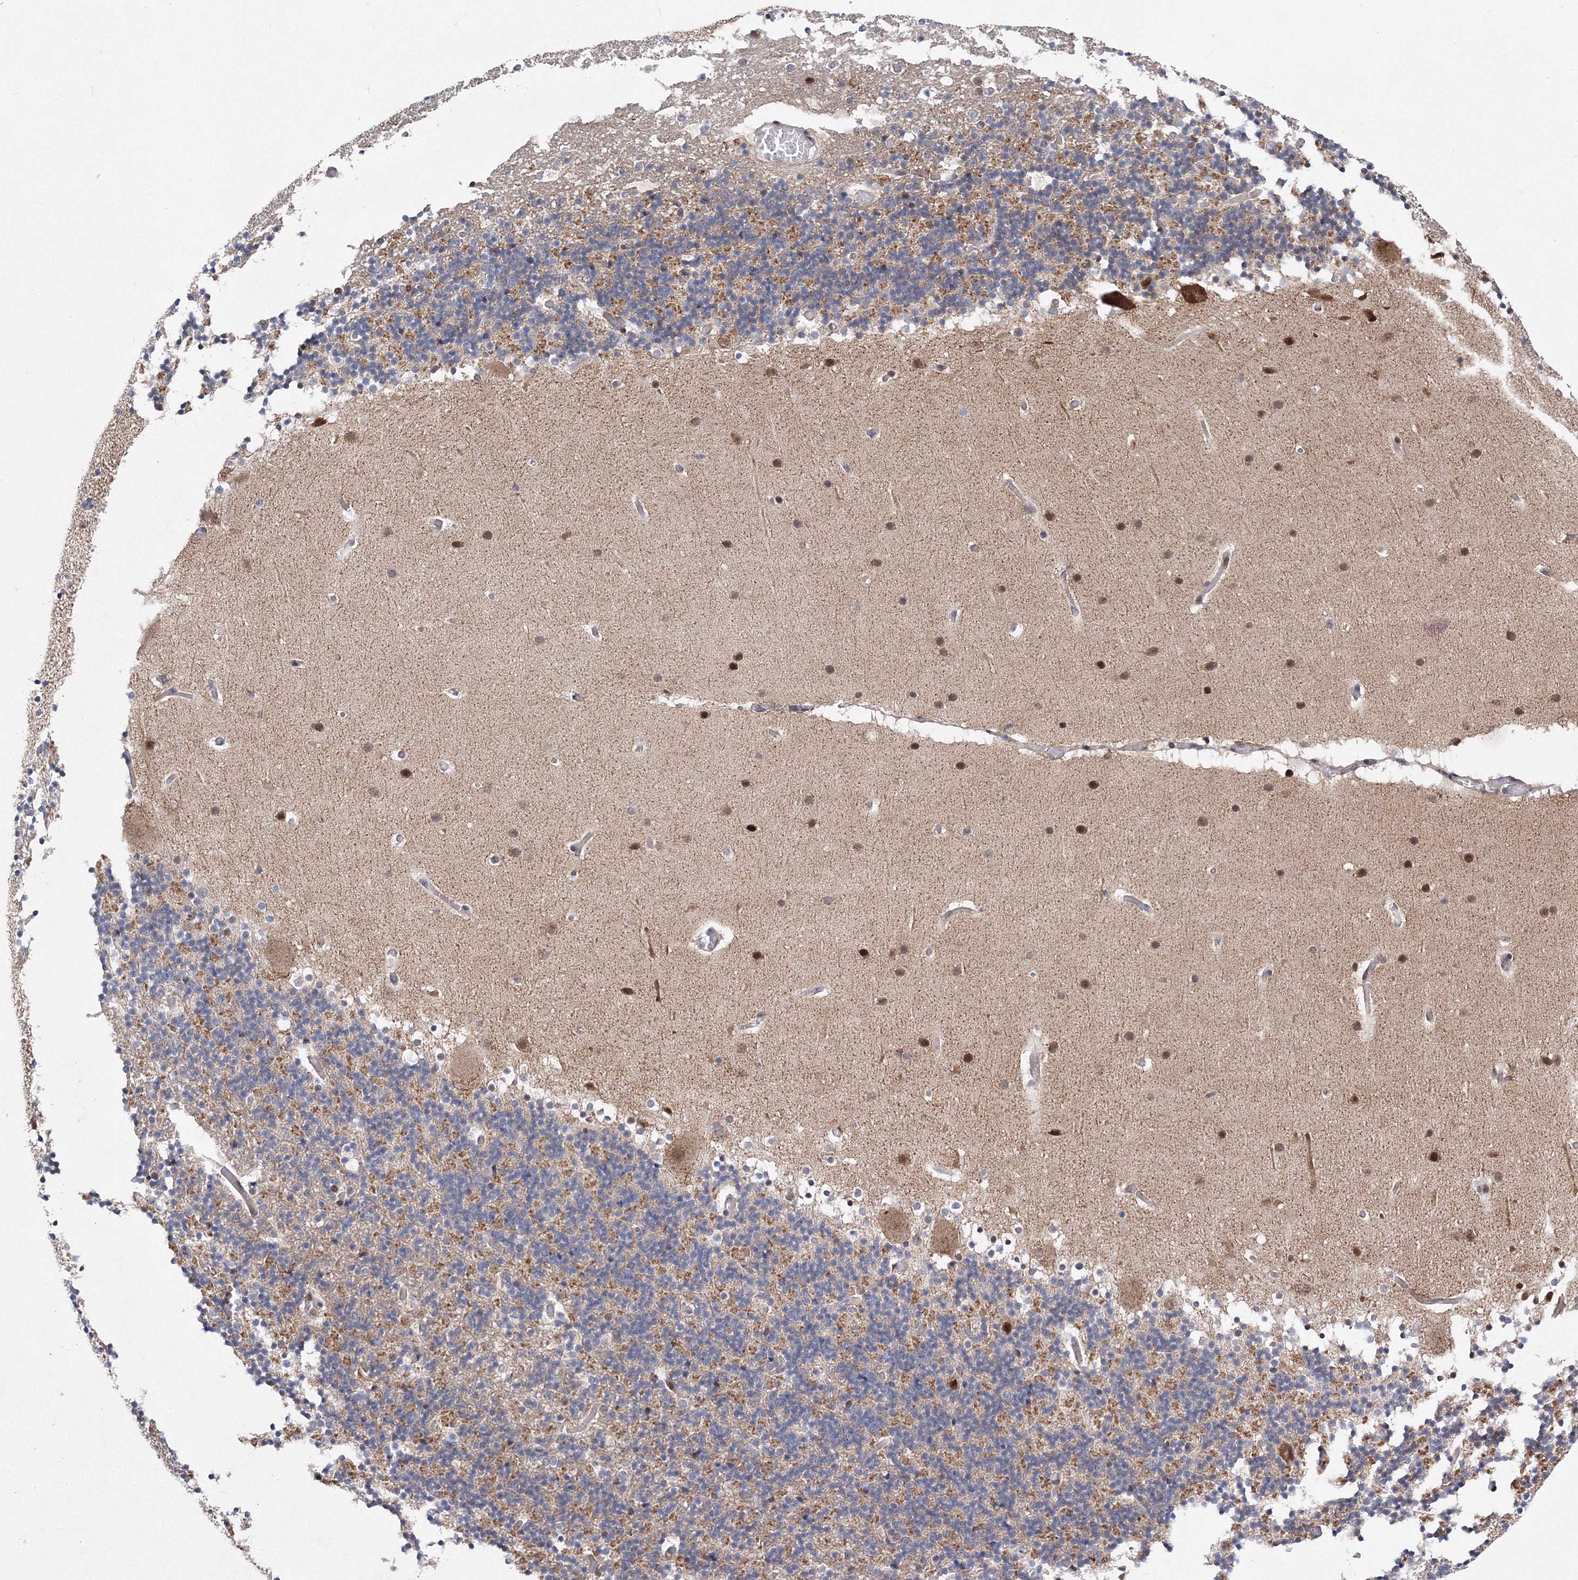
{"staining": {"intensity": "moderate", "quantity": "25%-75%", "location": "cytoplasmic/membranous"}, "tissue": "cerebellum", "cell_type": "Cells in granular layer", "image_type": "normal", "snomed": [{"axis": "morphology", "description": "Normal tissue, NOS"}, {"axis": "topography", "description": "Cerebellum"}], "caption": "Immunohistochemistry (IHC) (DAB) staining of normal human cerebellum reveals moderate cytoplasmic/membranous protein positivity in about 25%-75% of cells in granular layer. The staining was performed using DAB to visualize the protein expression in brown, while the nuclei were stained in blue with hematoxylin (Magnification: 20x).", "gene": "GPN1", "patient": {"sex": "male", "age": 57}}